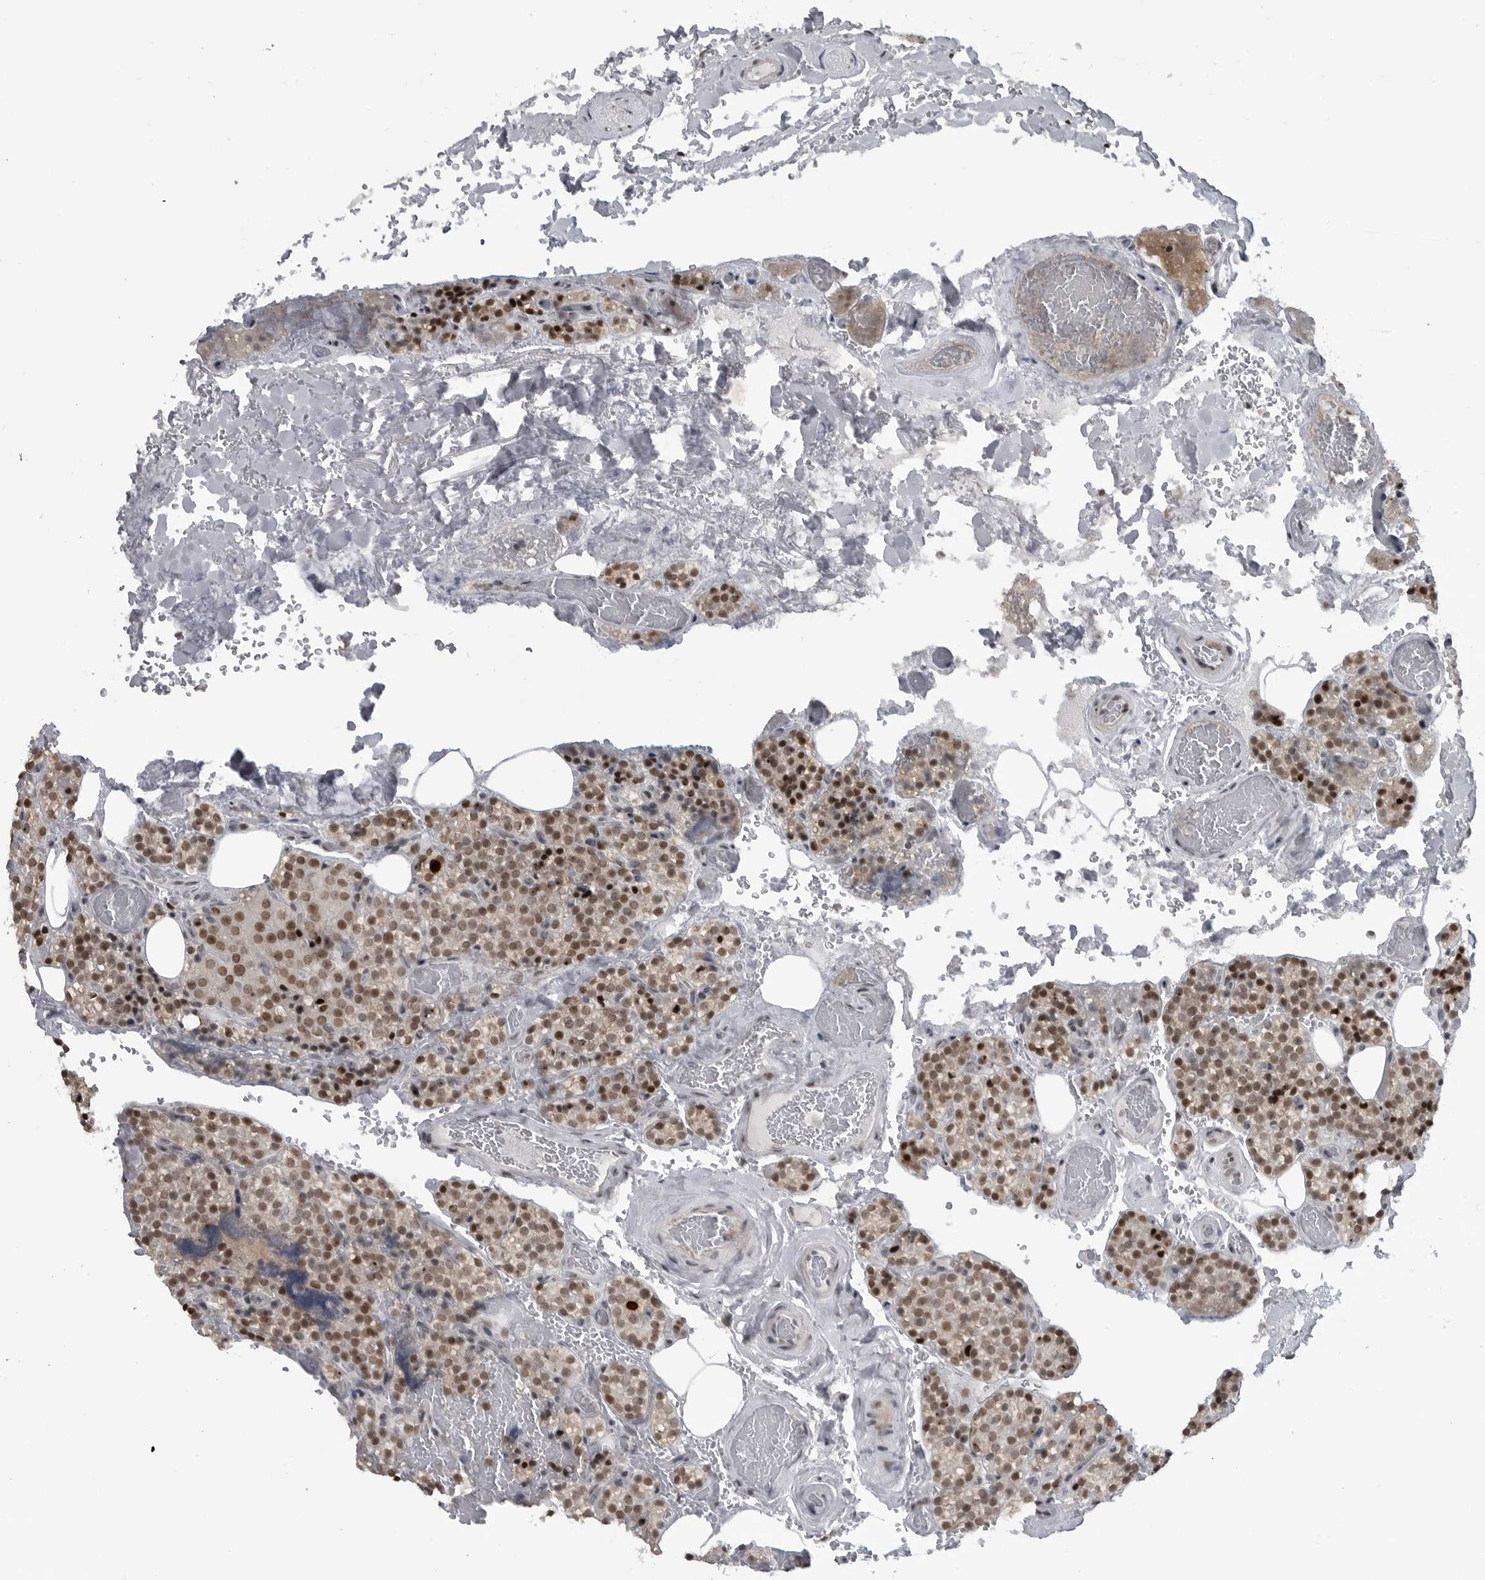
{"staining": {"intensity": "moderate", "quantity": ">75%", "location": "nuclear"}, "tissue": "parathyroid gland", "cell_type": "Glandular cells", "image_type": "normal", "snomed": [{"axis": "morphology", "description": "Normal tissue, NOS"}, {"axis": "topography", "description": "Parathyroid gland"}], "caption": "Glandular cells exhibit medium levels of moderate nuclear staining in approximately >75% of cells in normal parathyroid gland. The staining is performed using DAB brown chromogen to label protein expression. The nuclei are counter-stained blue using hematoxylin.", "gene": "C8orf58", "patient": {"sex": "male", "age": 87}}